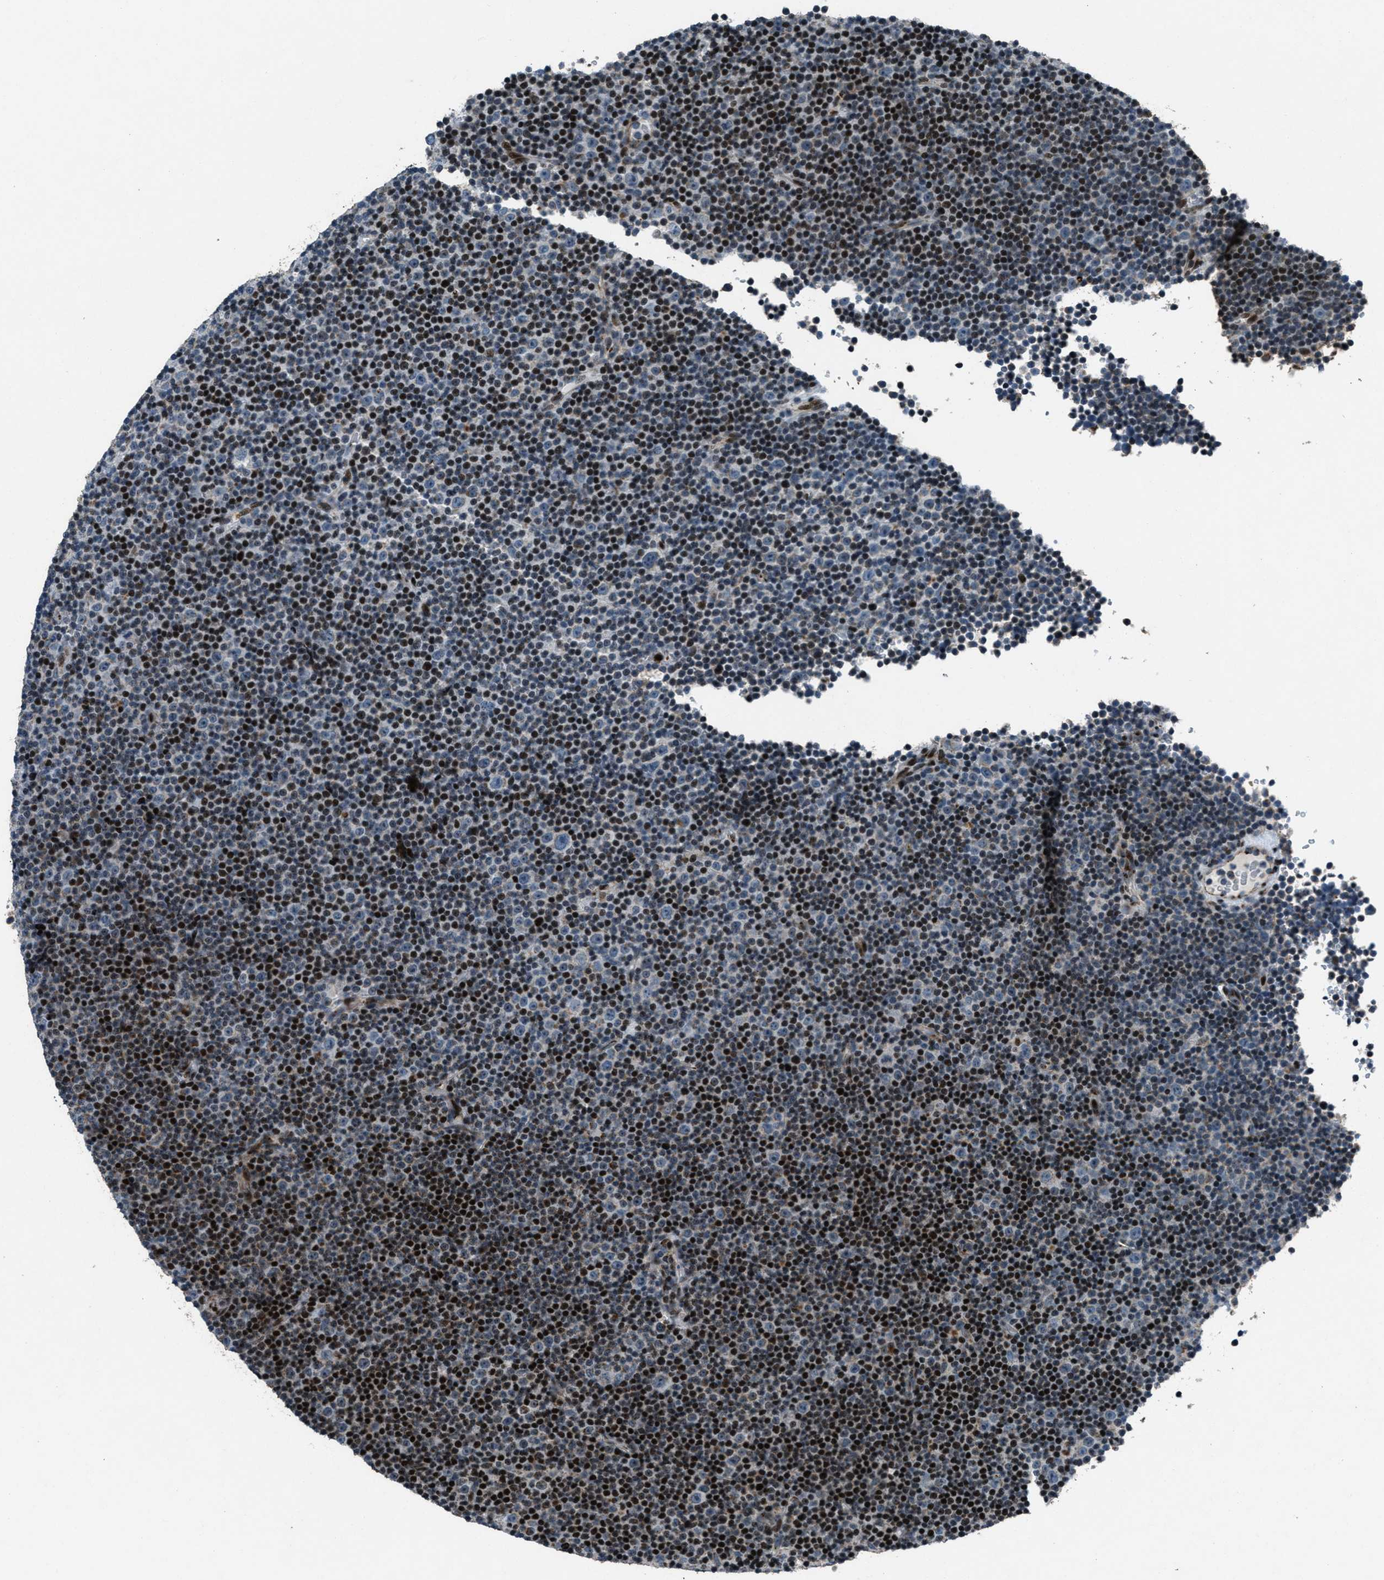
{"staining": {"intensity": "strong", "quantity": "25%-75%", "location": "nuclear"}, "tissue": "lymphoma", "cell_type": "Tumor cells", "image_type": "cancer", "snomed": [{"axis": "morphology", "description": "Malignant lymphoma, non-Hodgkin's type, Low grade"}, {"axis": "topography", "description": "Lymph node"}], "caption": "Human lymphoma stained with a protein marker exhibits strong staining in tumor cells.", "gene": "GPC6", "patient": {"sex": "female", "age": 67}}